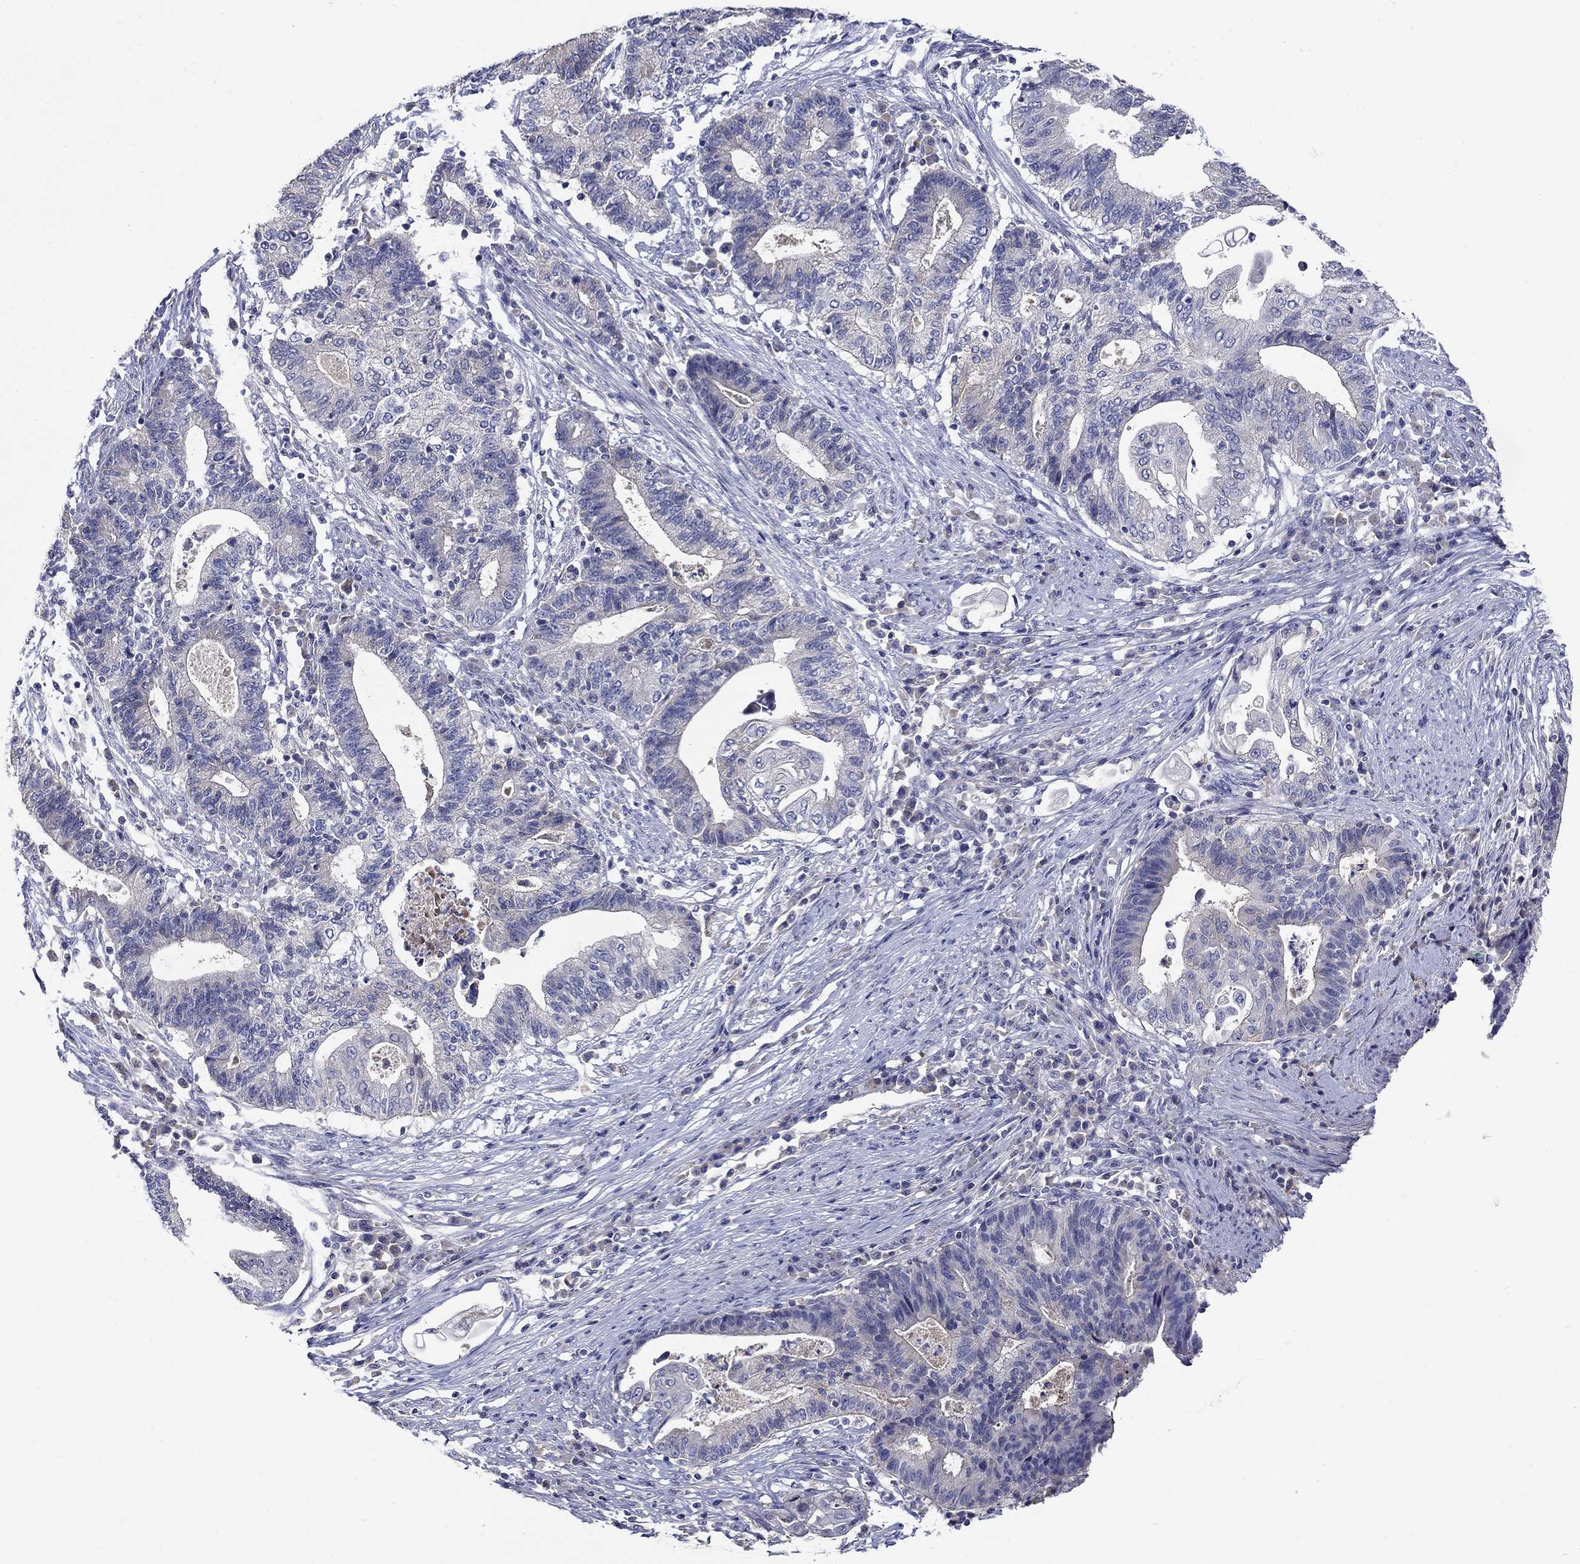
{"staining": {"intensity": "negative", "quantity": "none", "location": "none"}, "tissue": "endometrial cancer", "cell_type": "Tumor cells", "image_type": "cancer", "snomed": [{"axis": "morphology", "description": "Adenocarcinoma, NOS"}, {"axis": "topography", "description": "Uterus"}, {"axis": "topography", "description": "Endometrium"}], "caption": "Tumor cells are negative for protein expression in human endometrial cancer.", "gene": "SLC30A3", "patient": {"sex": "female", "age": 54}}